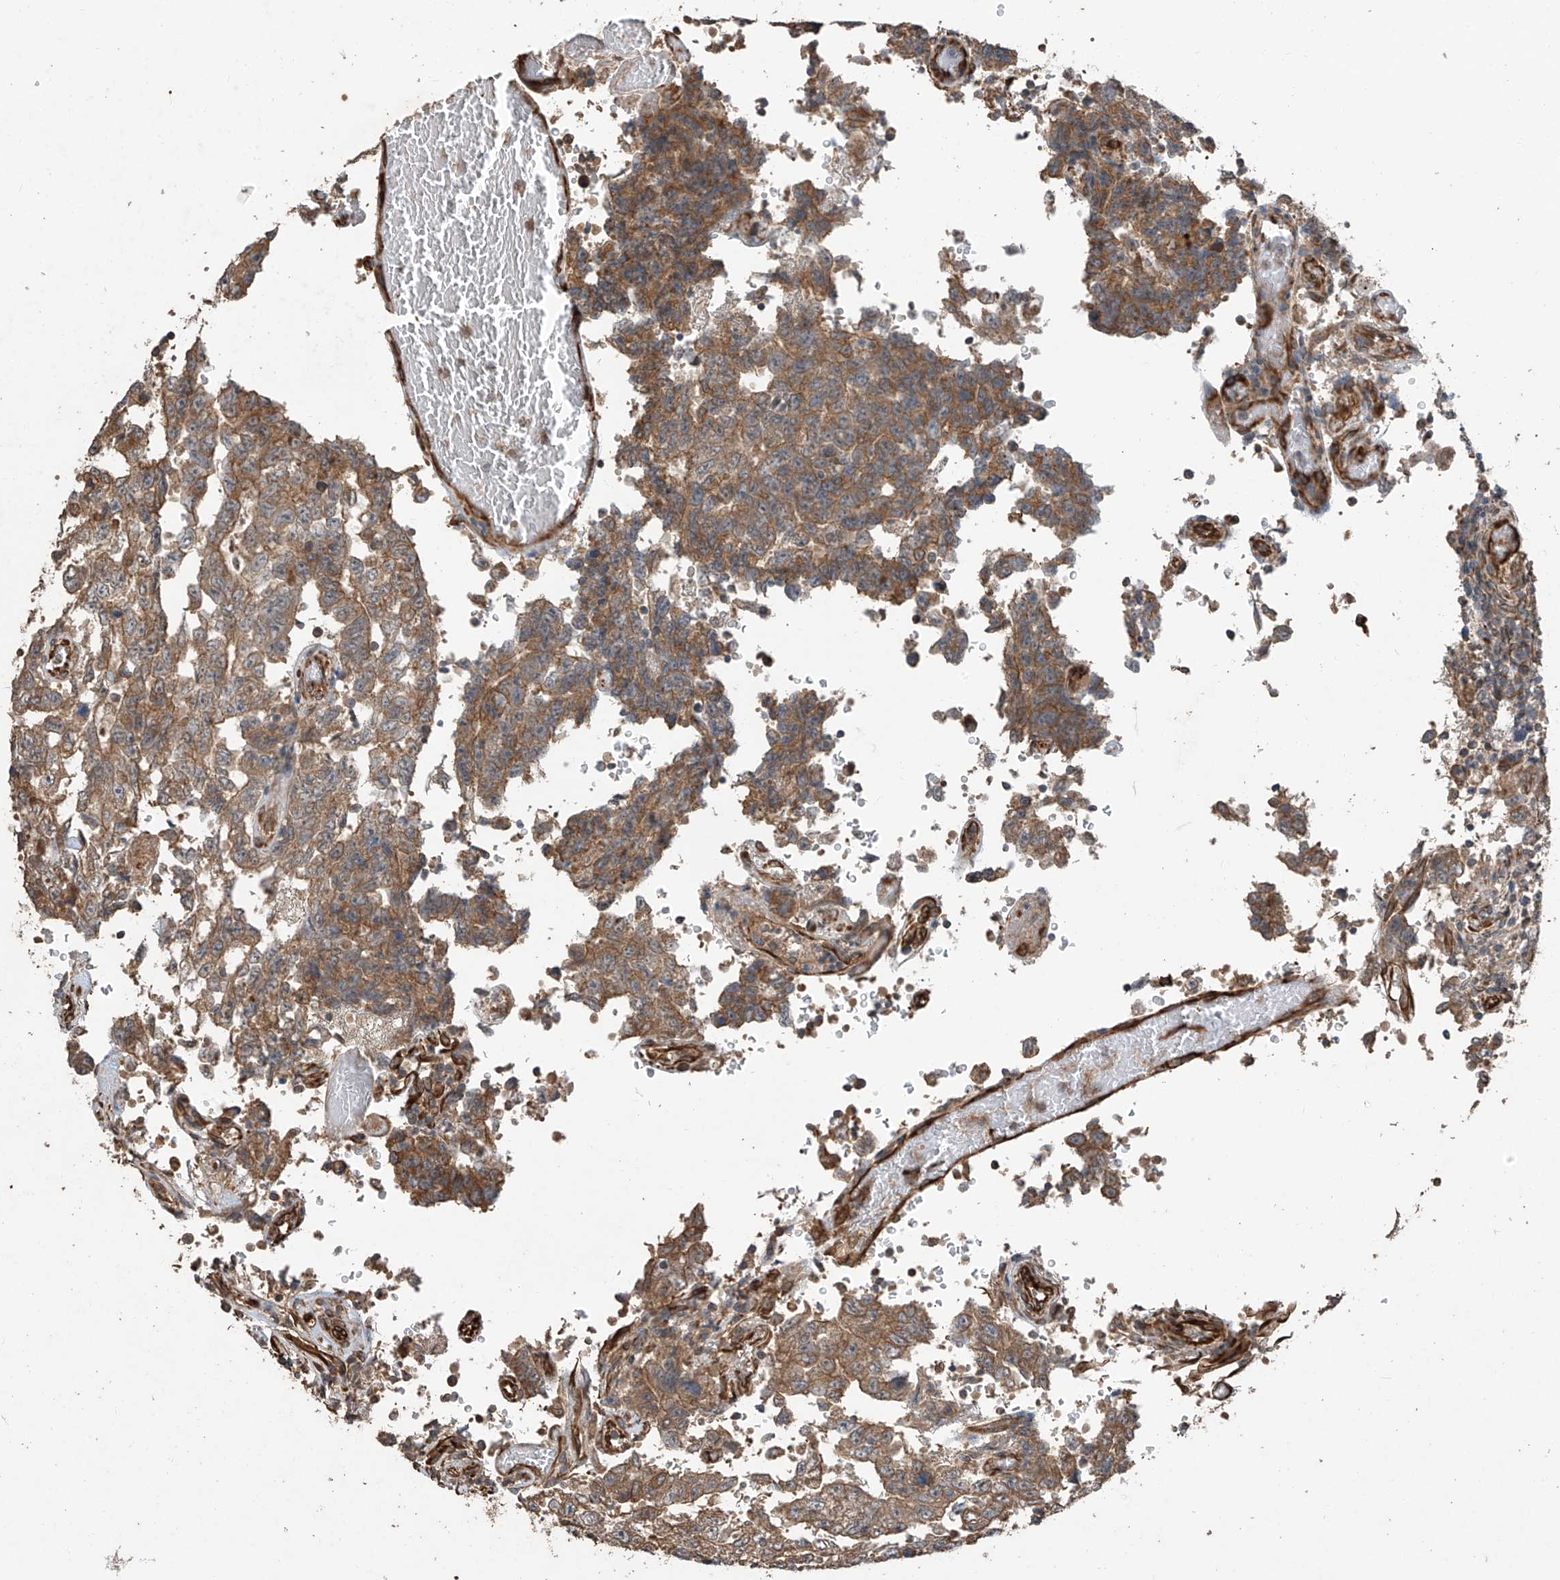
{"staining": {"intensity": "moderate", "quantity": ">75%", "location": "cytoplasmic/membranous"}, "tissue": "testis cancer", "cell_type": "Tumor cells", "image_type": "cancer", "snomed": [{"axis": "morphology", "description": "Carcinoma, Embryonal, NOS"}, {"axis": "topography", "description": "Testis"}], "caption": "The image exhibits staining of testis cancer (embryonal carcinoma), revealing moderate cytoplasmic/membranous protein staining (brown color) within tumor cells.", "gene": "AGBL5", "patient": {"sex": "male", "age": 26}}